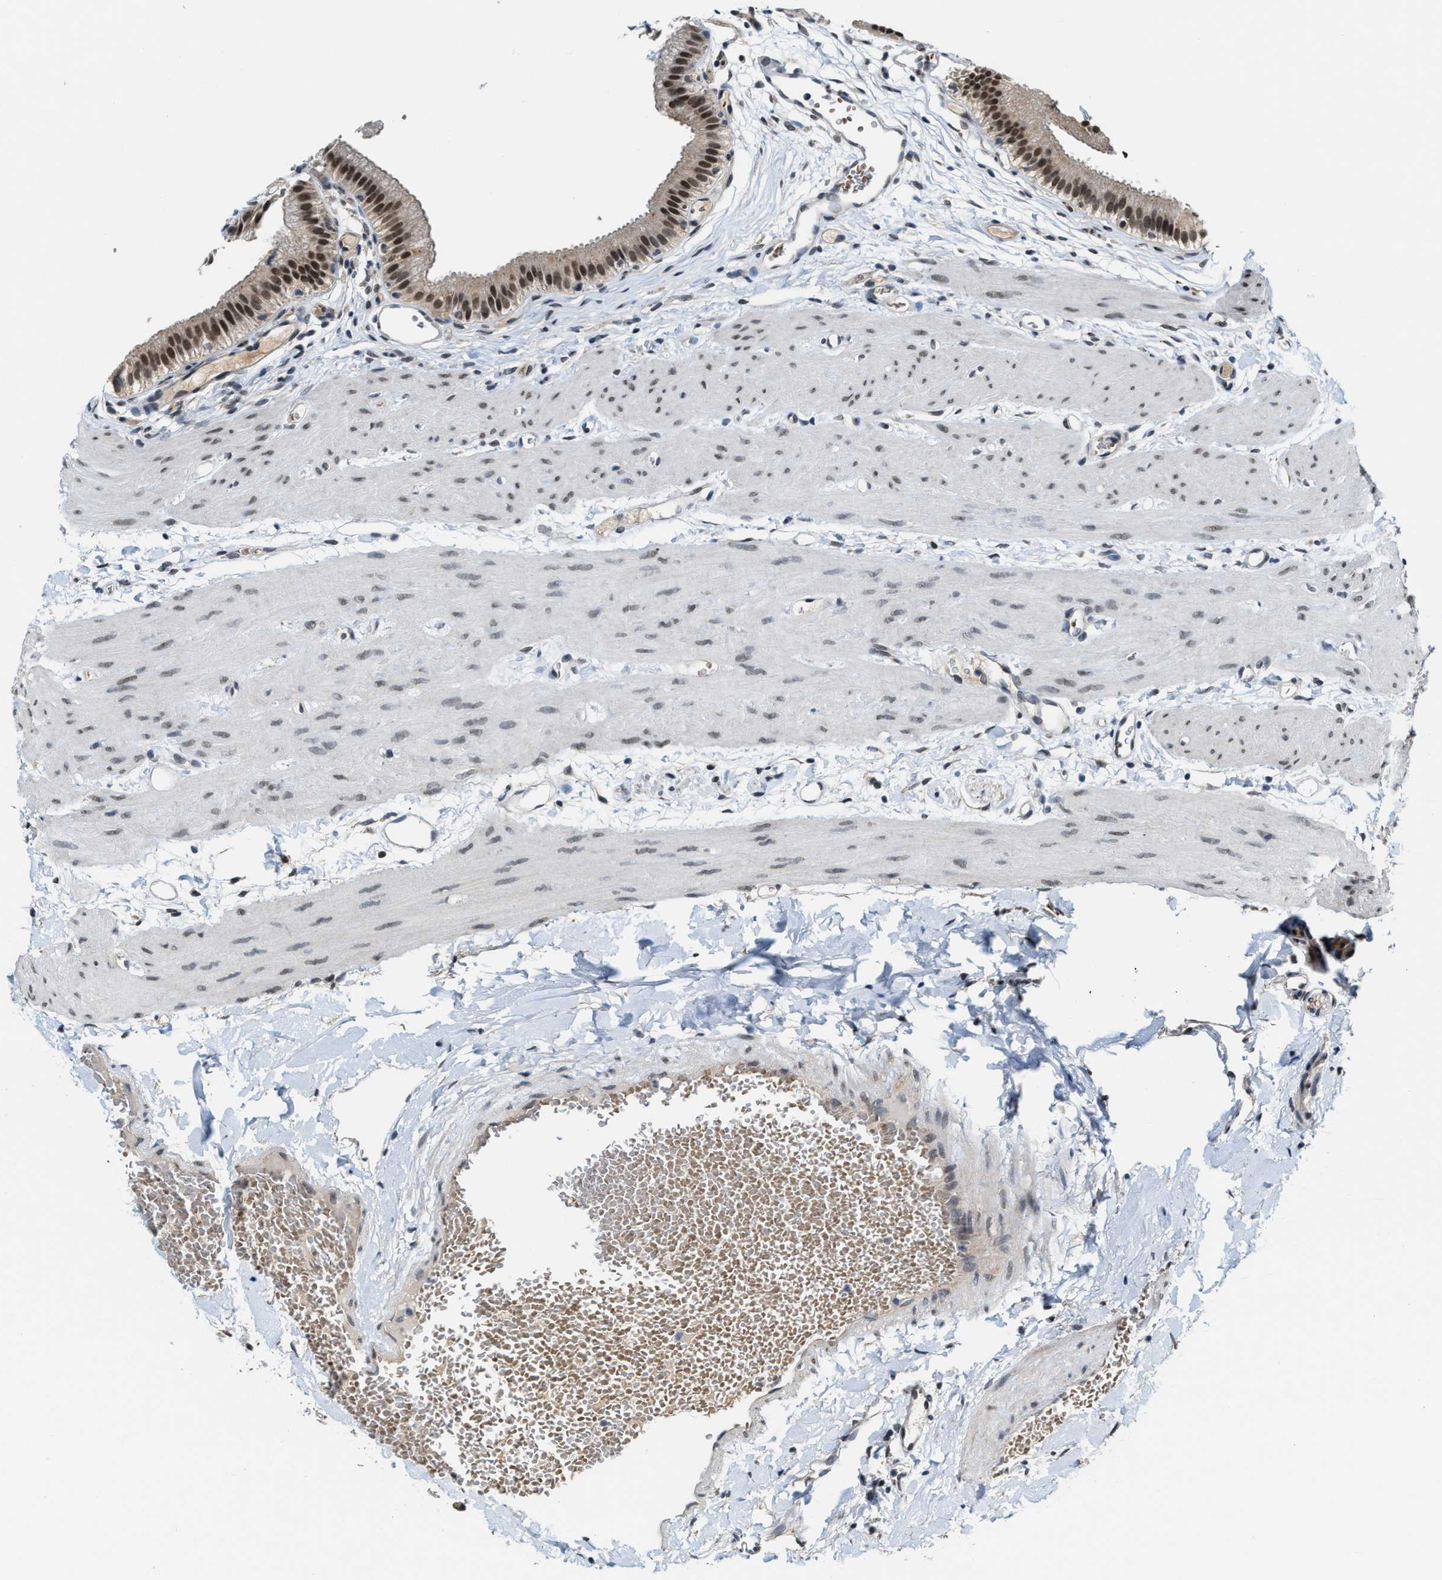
{"staining": {"intensity": "strong", "quantity": ">75%", "location": "nuclear"}, "tissue": "gallbladder", "cell_type": "Glandular cells", "image_type": "normal", "snomed": [{"axis": "morphology", "description": "Normal tissue, NOS"}, {"axis": "topography", "description": "Gallbladder"}], "caption": "Benign gallbladder was stained to show a protein in brown. There is high levels of strong nuclear staining in approximately >75% of glandular cells.", "gene": "KIF24", "patient": {"sex": "female", "age": 26}}